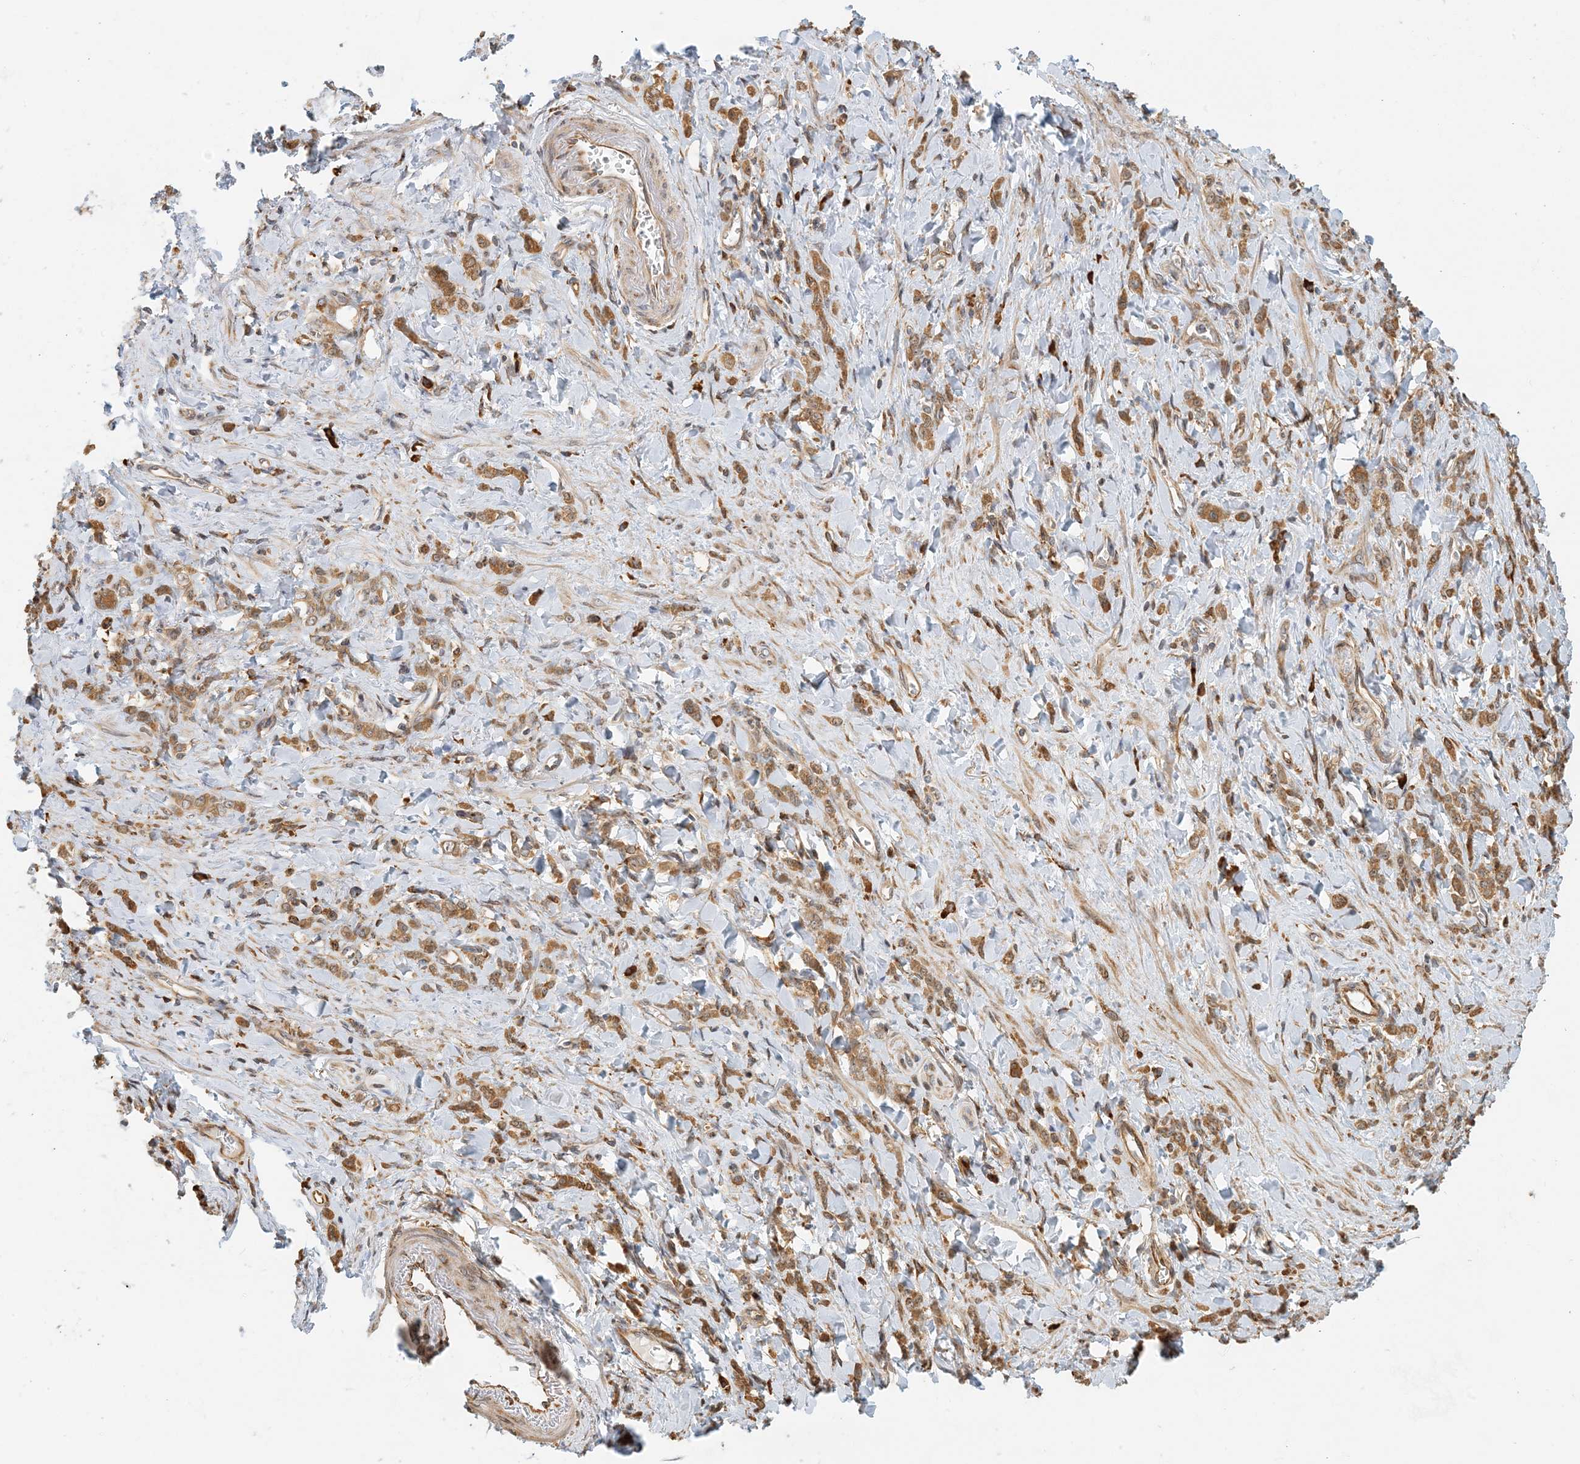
{"staining": {"intensity": "moderate", "quantity": ">75%", "location": "cytoplasmic/membranous"}, "tissue": "stomach cancer", "cell_type": "Tumor cells", "image_type": "cancer", "snomed": [{"axis": "morphology", "description": "Normal tissue, NOS"}, {"axis": "morphology", "description": "Adenocarcinoma, NOS"}, {"axis": "topography", "description": "Stomach"}], "caption": "Protein staining of stomach cancer (adenocarcinoma) tissue exhibits moderate cytoplasmic/membranous positivity in approximately >75% of tumor cells.", "gene": "HNMT", "patient": {"sex": "male", "age": 82}}